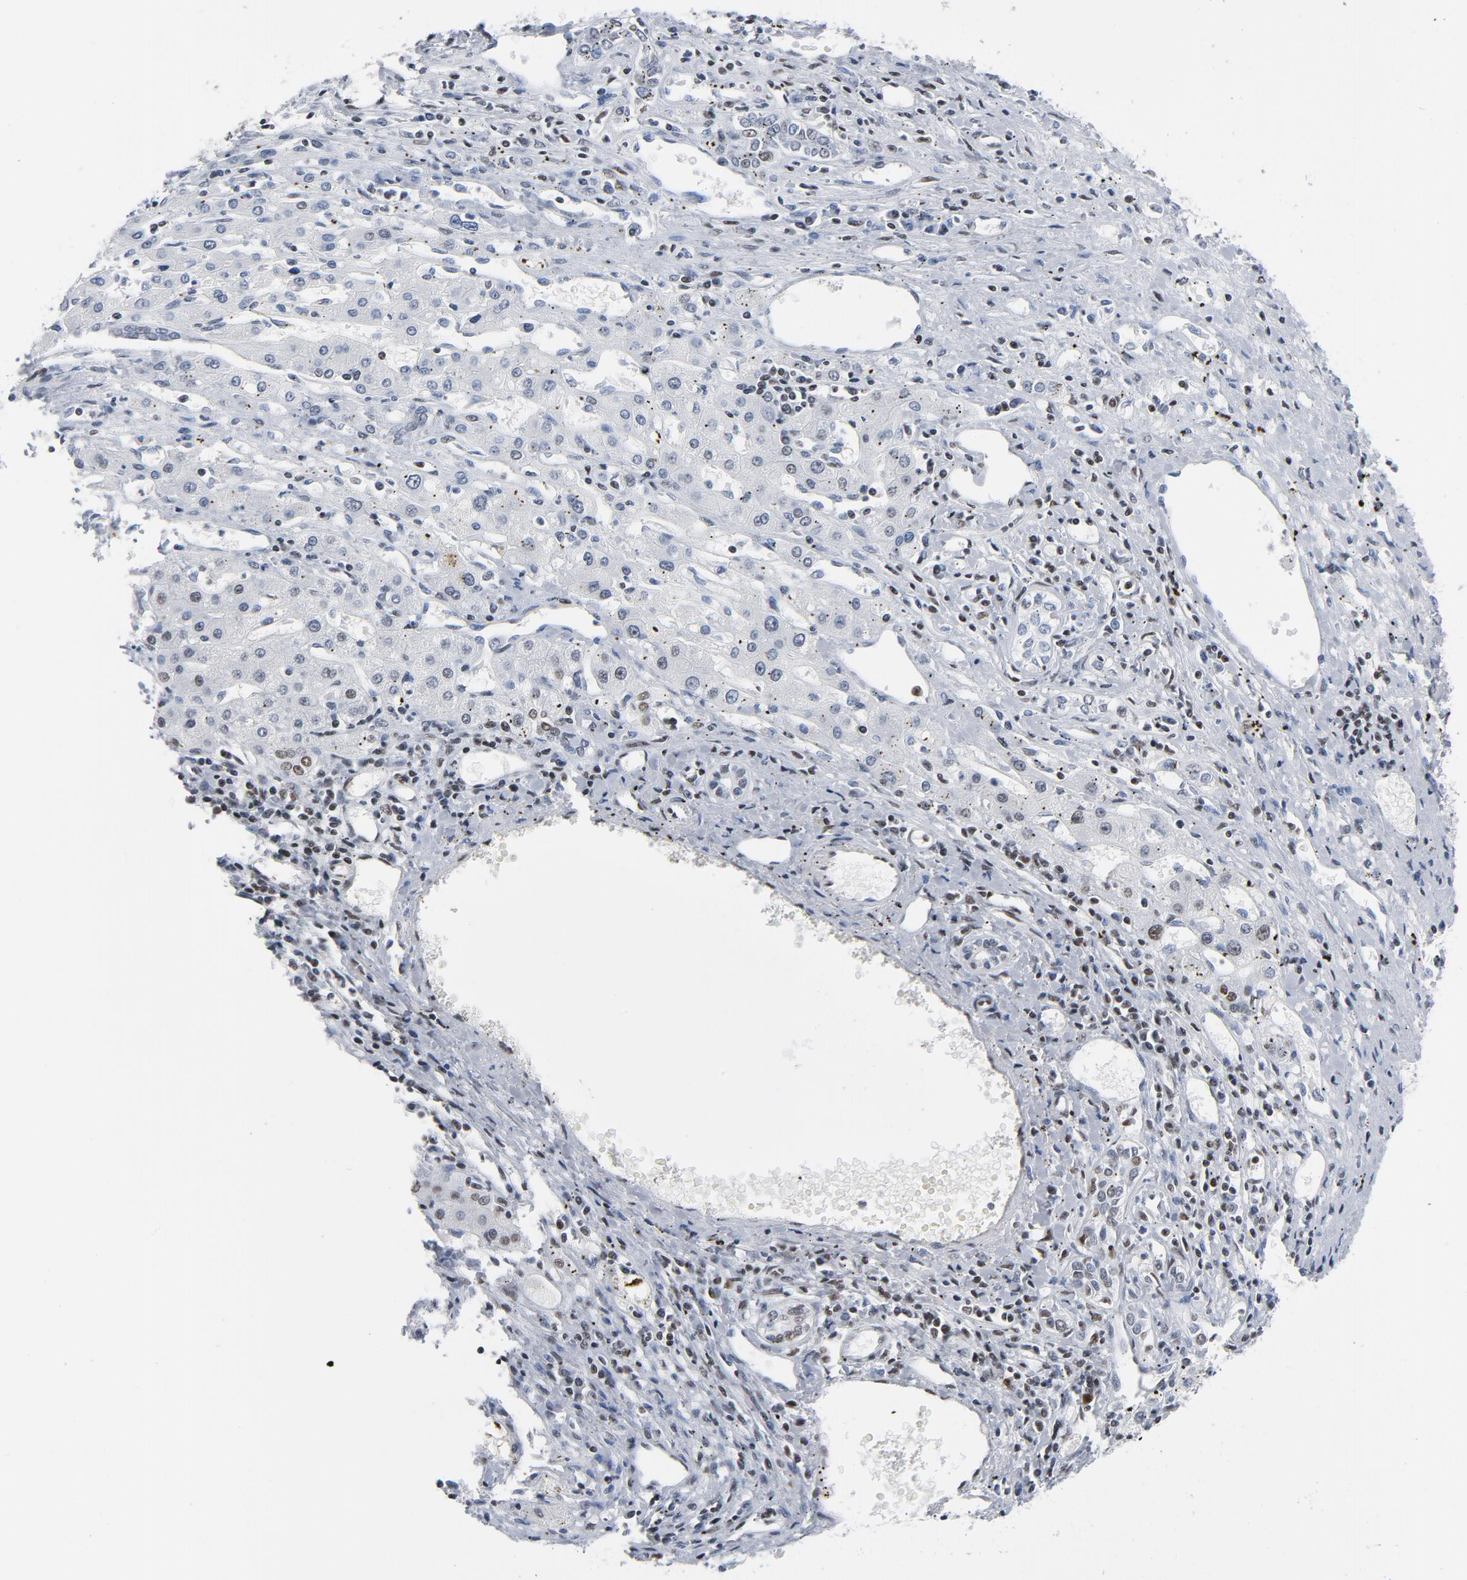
{"staining": {"intensity": "moderate", "quantity": "<25%", "location": "nuclear"}, "tissue": "liver cancer", "cell_type": "Tumor cells", "image_type": "cancer", "snomed": [{"axis": "morphology", "description": "Carcinoma, Hepatocellular, NOS"}, {"axis": "topography", "description": "Liver"}], "caption": "Immunohistochemical staining of liver cancer (hepatocellular carcinoma) reveals moderate nuclear protein positivity in about <25% of tumor cells.", "gene": "CSTF2", "patient": {"sex": "male", "age": 72}}